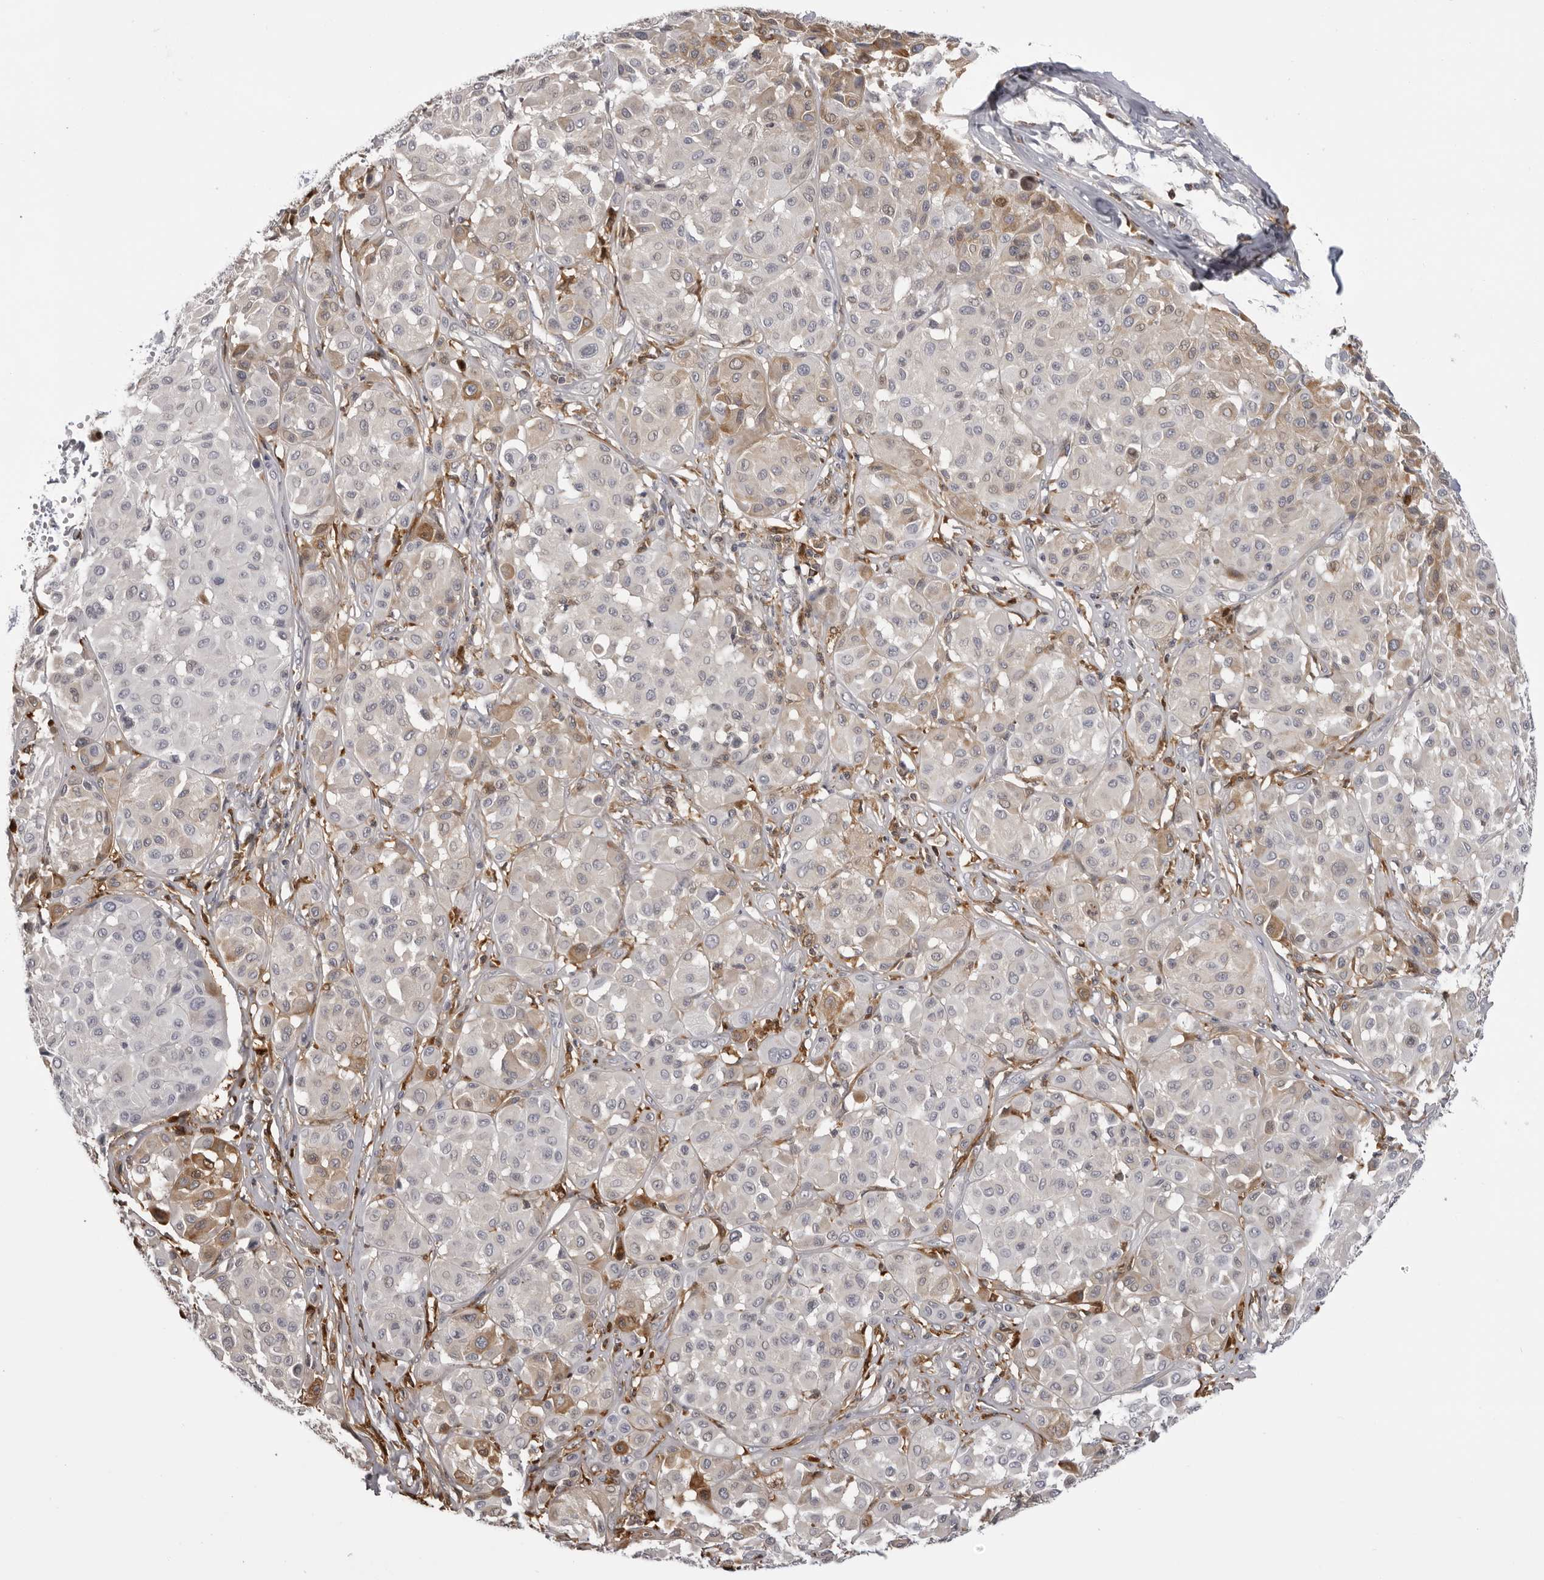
{"staining": {"intensity": "negative", "quantity": "none", "location": "none"}, "tissue": "melanoma", "cell_type": "Tumor cells", "image_type": "cancer", "snomed": [{"axis": "morphology", "description": "Malignant melanoma, Metastatic site"}, {"axis": "topography", "description": "Soft tissue"}], "caption": "There is no significant expression in tumor cells of malignant melanoma (metastatic site). (DAB immunohistochemistry (IHC) with hematoxylin counter stain).", "gene": "PLEKHF2", "patient": {"sex": "male", "age": 41}}